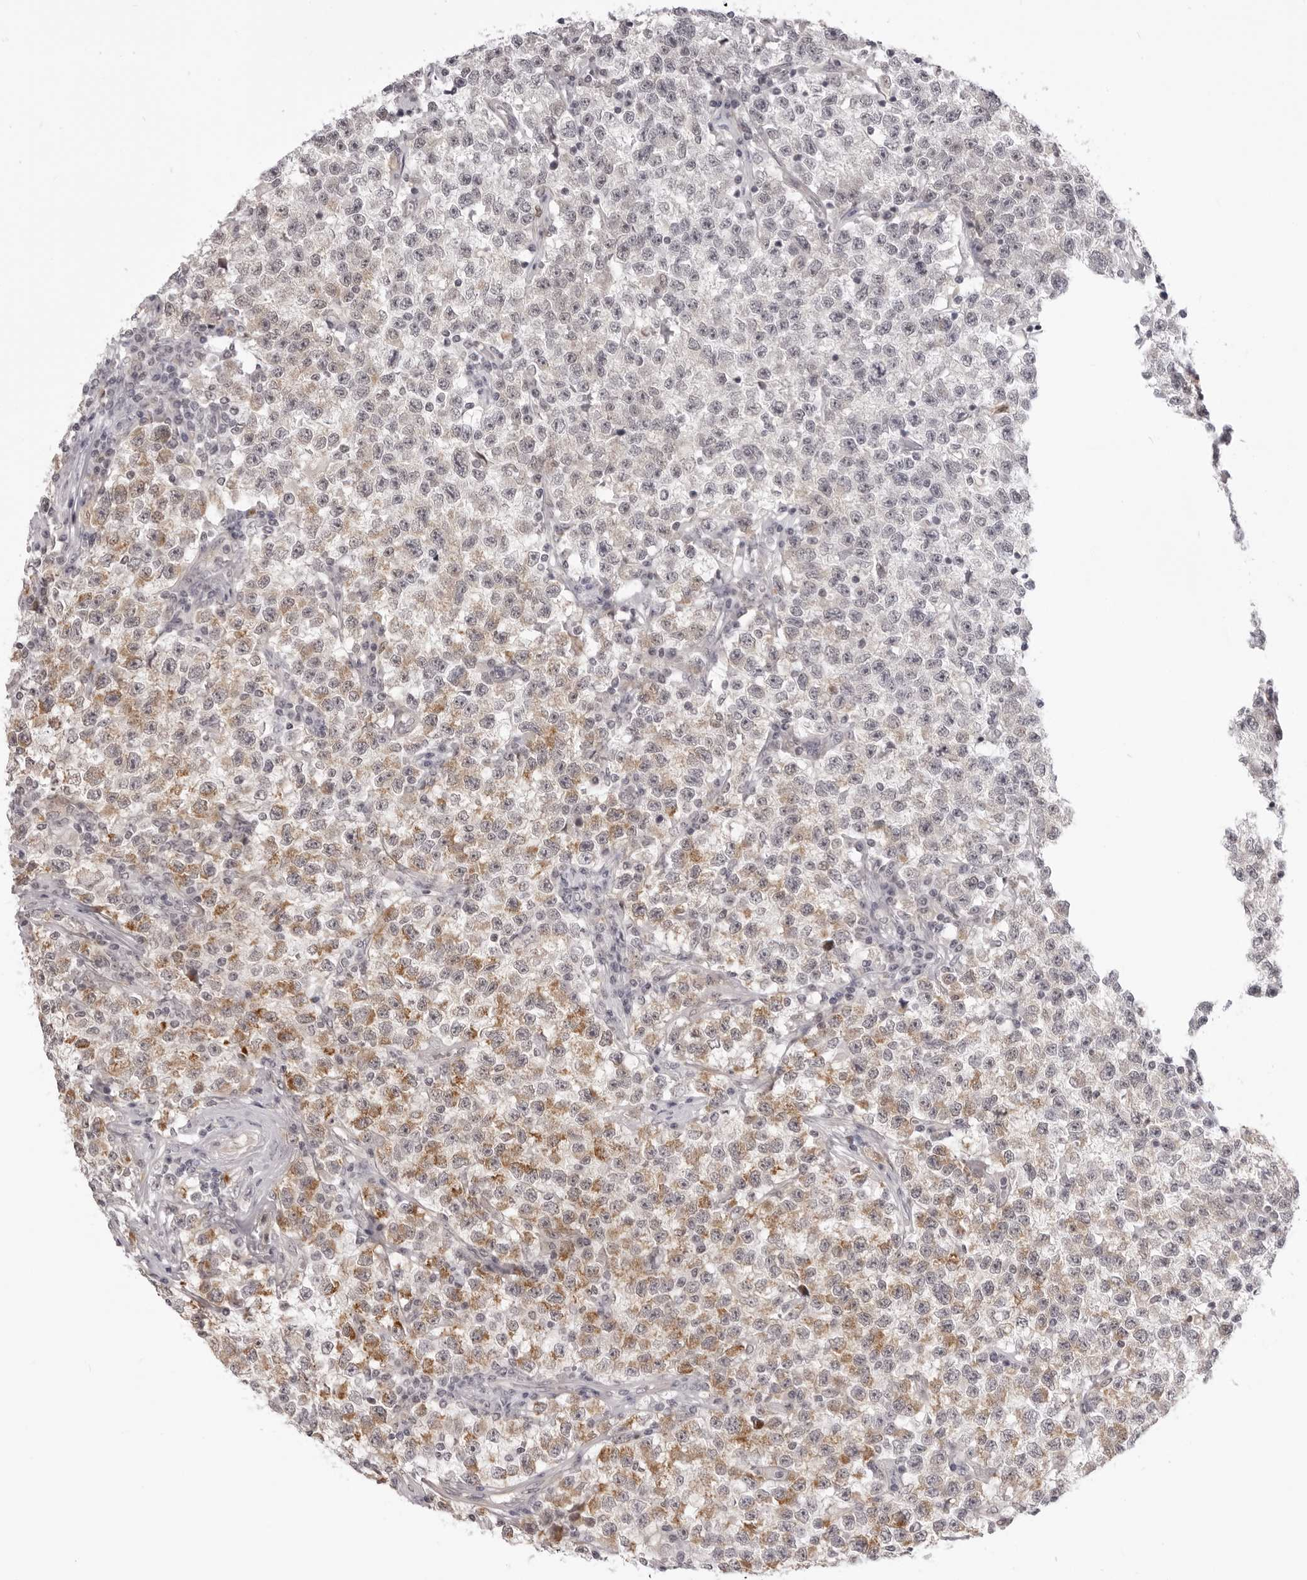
{"staining": {"intensity": "moderate", "quantity": "25%-75%", "location": "cytoplasmic/membranous"}, "tissue": "testis cancer", "cell_type": "Tumor cells", "image_type": "cancer", "snomed": [{"axis": "morphology", "description": "Seminoma, NOS"}, {"axis": "topography", "description": "Testis"}], "caption": "Testis cancer stained with DAB (3,3'-diaminobenzidine) immunohistochemistry displays medium levels of moderate cytoplasmic/membranous expression in approximately 25%-75% of tumor cells.", "gene": "SUGCT", "patient": {"sex": "male", "age": 22}}